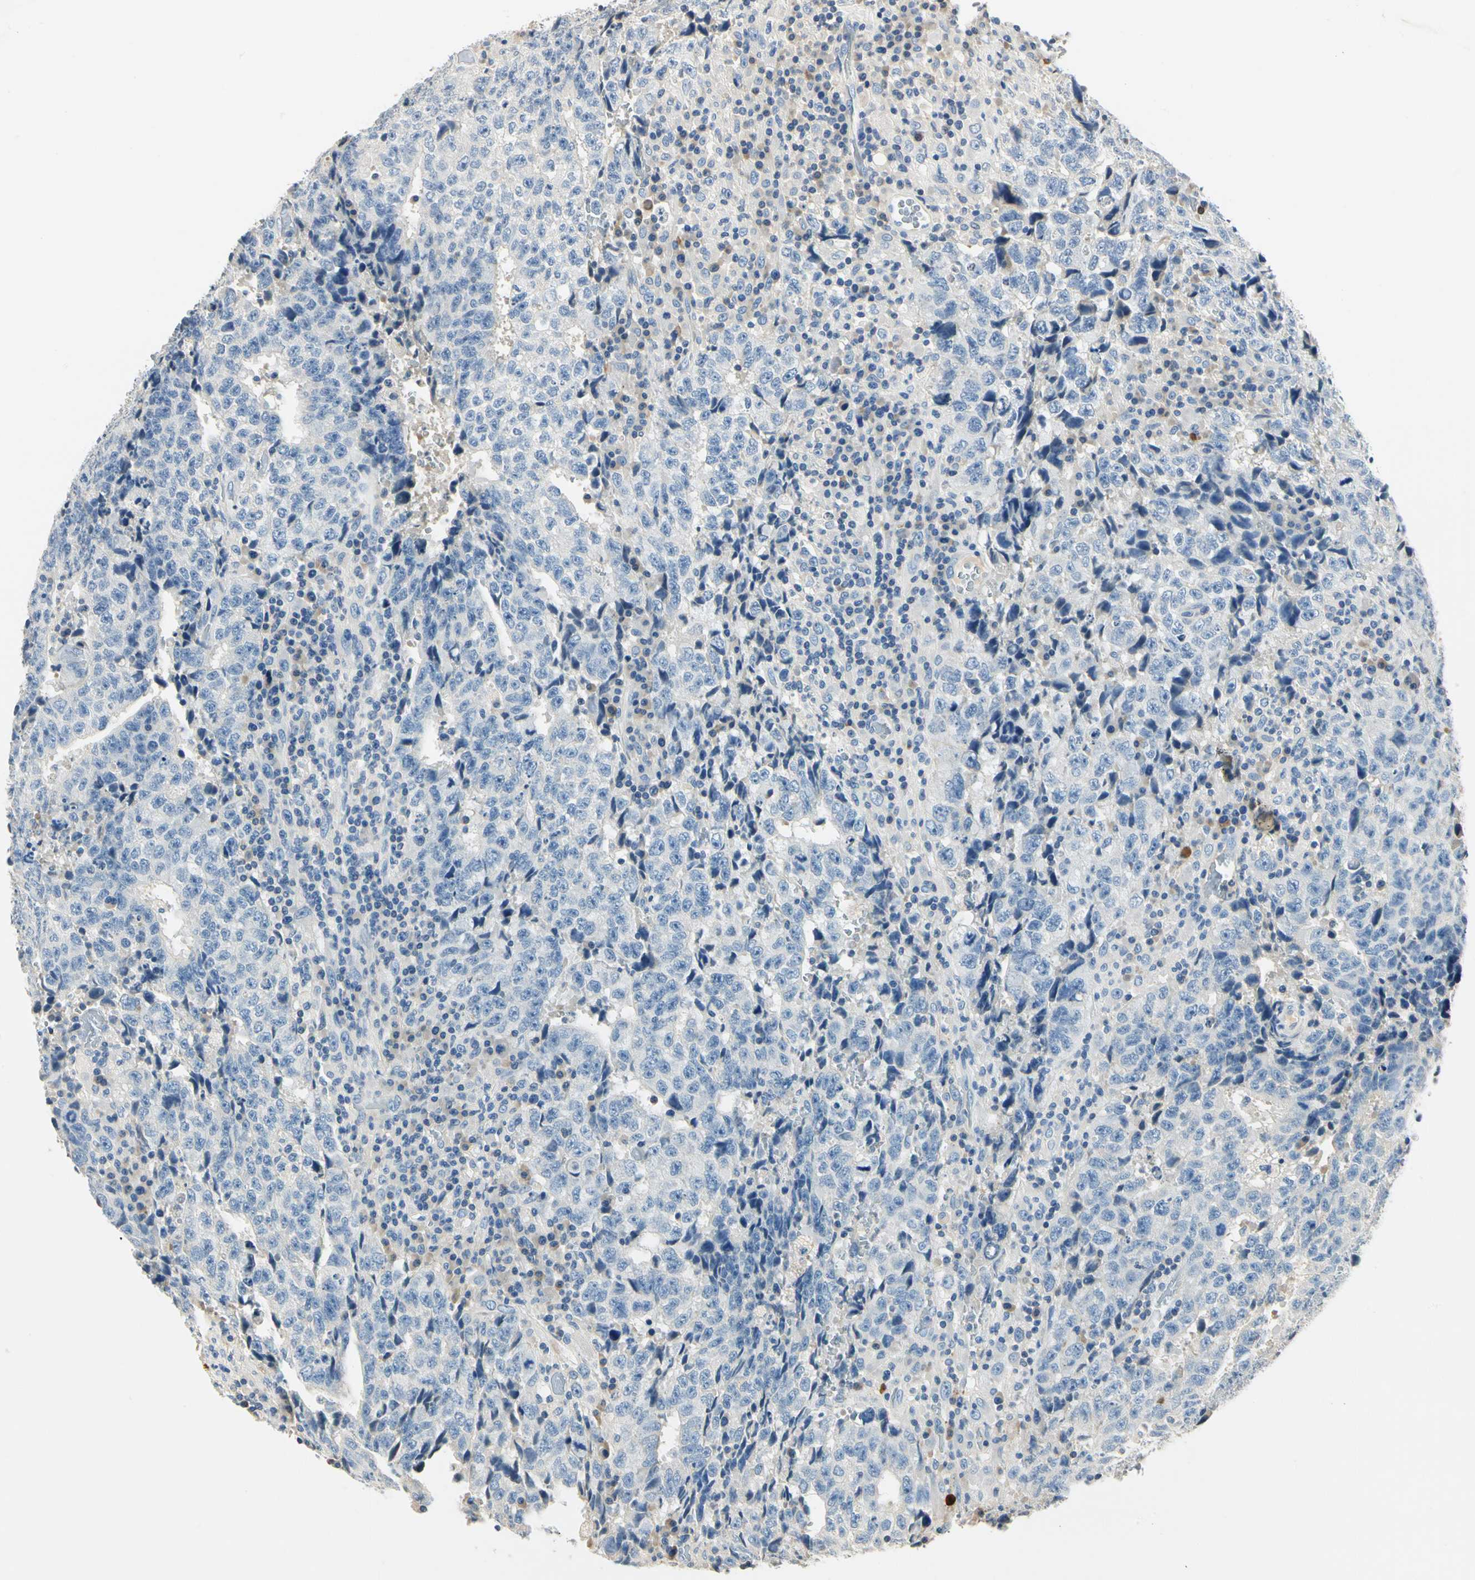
{"staining": {"intensity": "negative", "quantity": "none", "location": "none"}, "tissue": "testis cancer", "cell_type": "Tumor cells", "image_type": "cancer", "snomed": [{"axis": "morphology", "description": "Necrosis, NOS"}, {"axis": "morphology", "description": "Carcinoma, Embryonal, NOS"}, {"axis": "topography", "description": "Testis"}], "caption": "This is an IHC image of testis cancer (embryonal carcinoma). There is no staining in tumor cells.", "gene": "TGFBR3", "patient": {"sex": "male", "age": 19}}